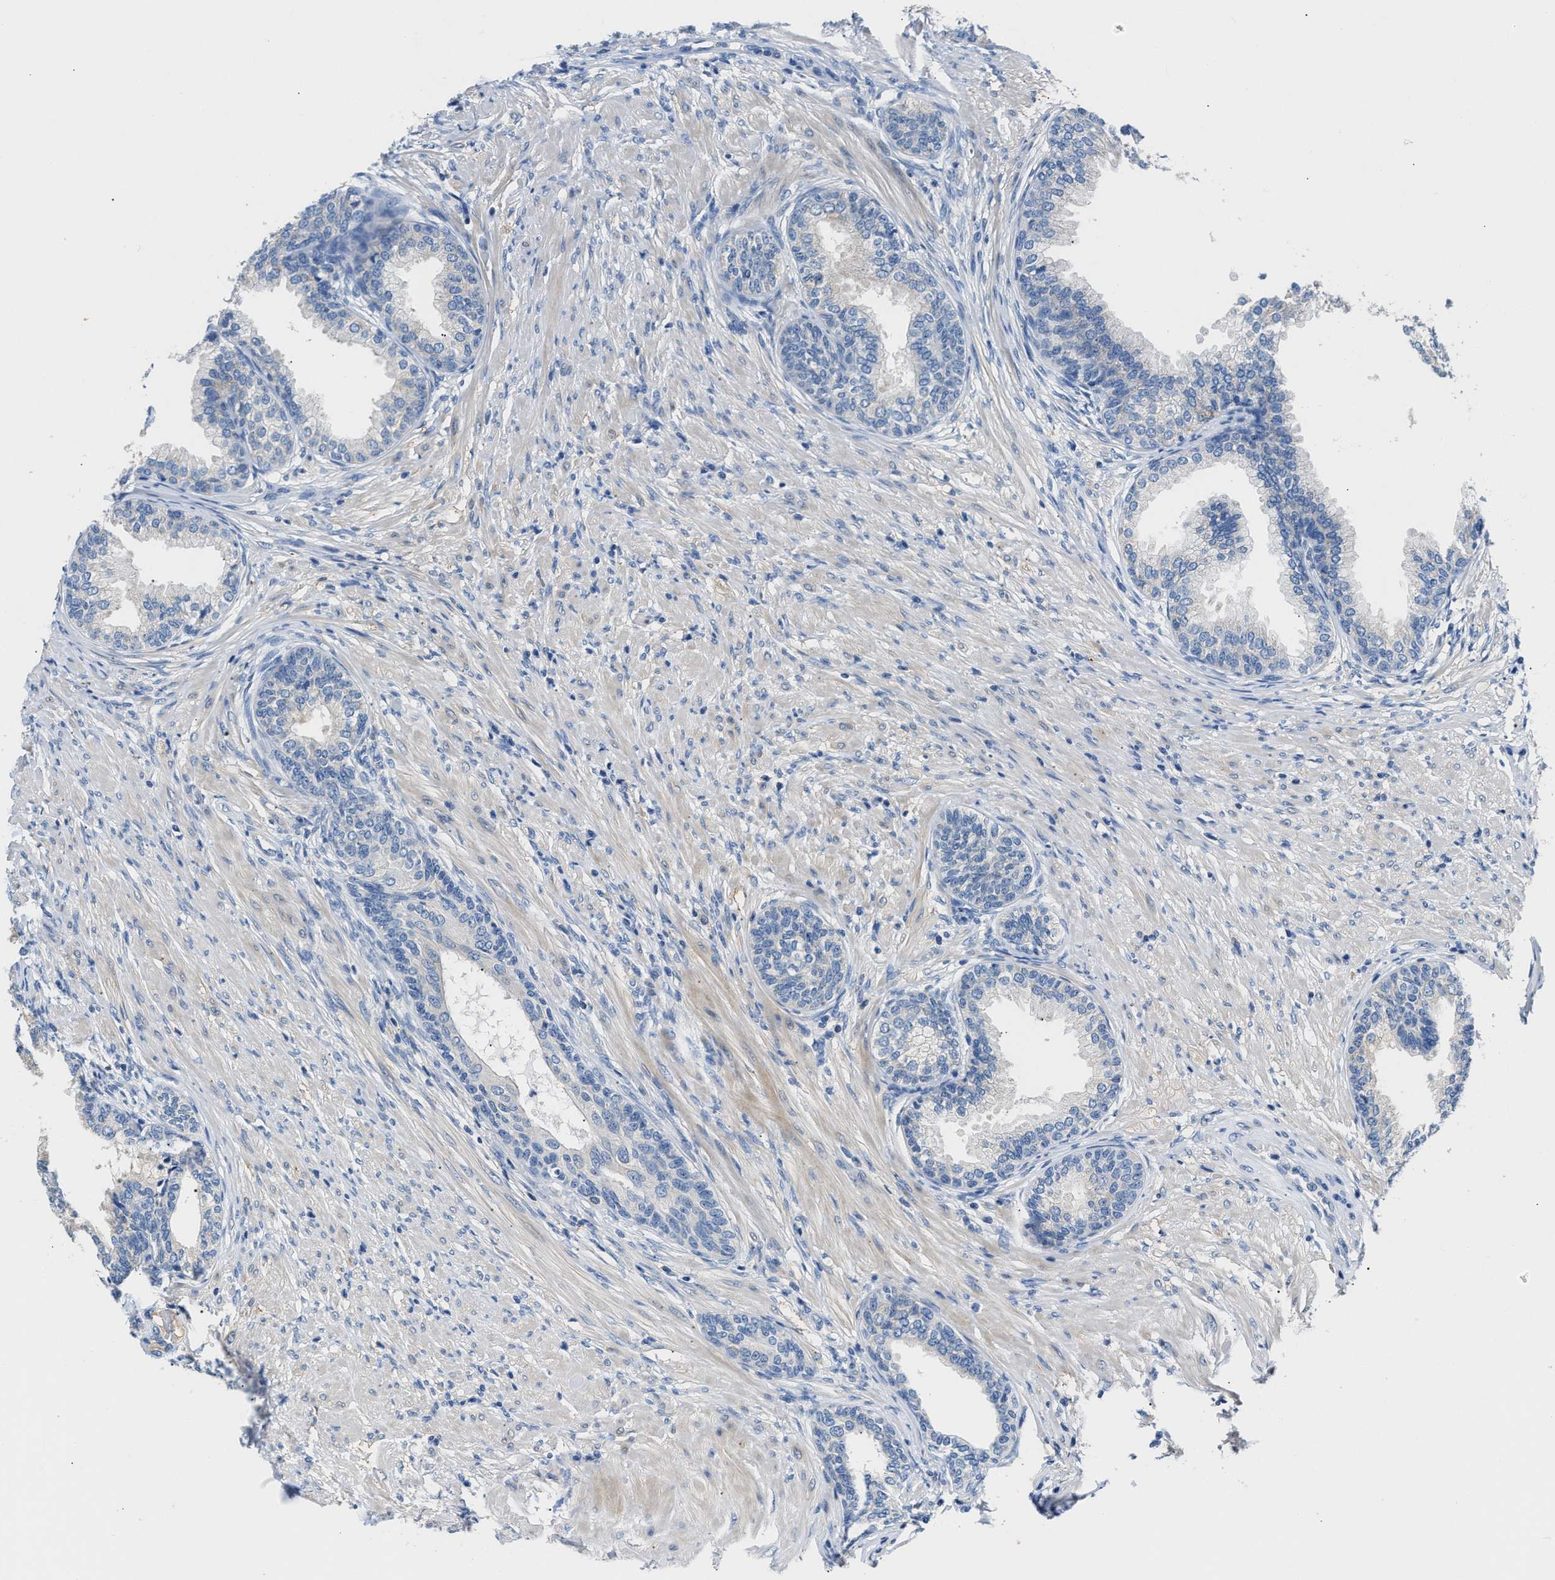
{"staining": {"intensity": "weak", "quantity": "25%-75%", "location": "cytoplasmic/membranous"}, "tissue": "prostate", "cell_type": "Glandular cells", "image_type": "normal", "snomed": [{"axis": "morphology", "description": "Normal tissue, NOS"}, {"axis": "topography", "description": "Prostate"}], "caption": "This is a histology image of immunohistochemistry staining of unremarkable prostate, which shows weak positivity in the cytoplasmic/membranous of glandular cells.", "gene": "TUT7", "patient": {"sex": "male", "age": 76}}